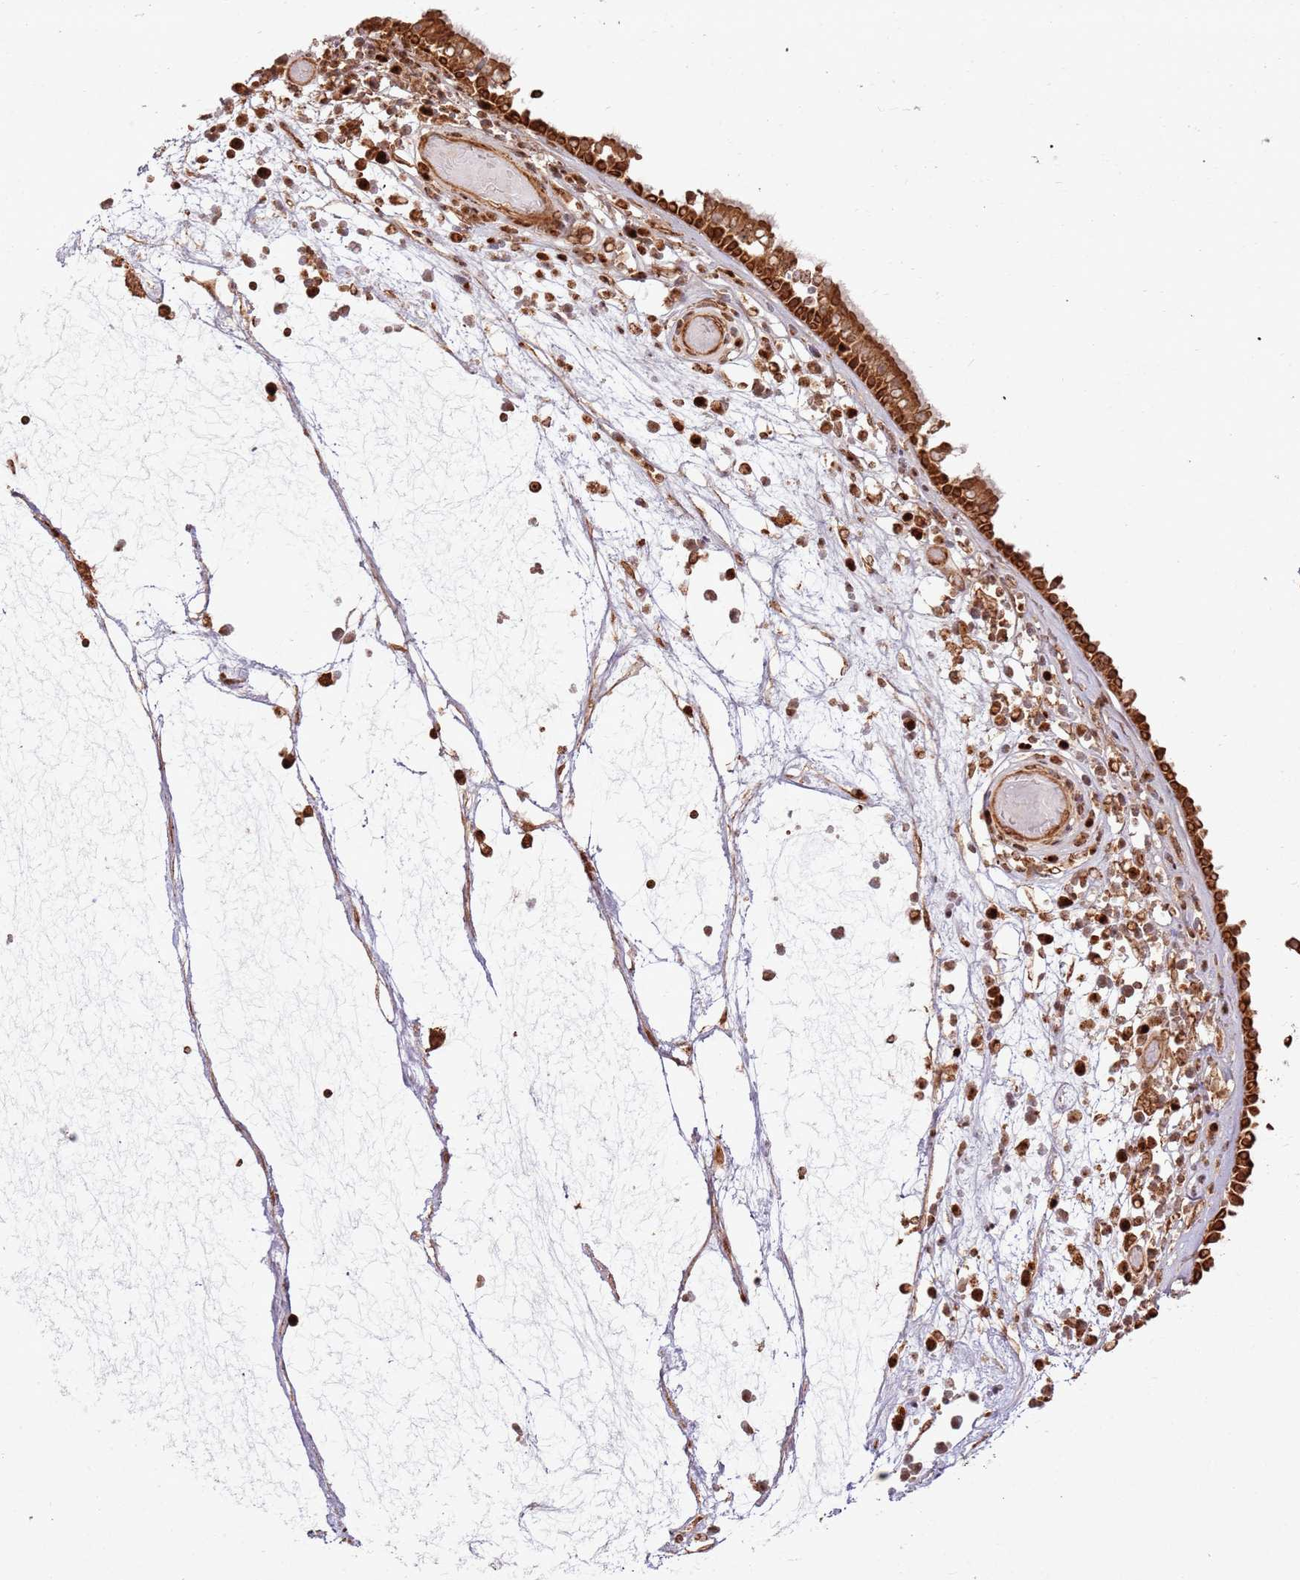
{"staining": {"intensity": "strong", "quantity": ">75%", "location": "cytoplasmic/membranous"}, "tissue": "nasopharynx", "cell_type": "Respiratory epithelial cells", "image_type": "normal", "snomed": [{"axis": "morphology", "description": "Normal tissue, NOS"}, {"axis": "morphology", "description": "Inflammation, NOS"}, {"axis": "topography", "description": "Nasopharynx"}], "caption": "Nasopharynx stained with DAB IHC demonstrates high levels of strong cytoplasmic/membranous expression in approximately >75% of respiratory epithelial cells. Using DAB (3,3'-diaminobenzidine) (brown) and hematoxylin (blue) stains, captured at high magnification using brightfield microscopy.", "gene": "TBC1D13", "patient": {"sex": "male", "age": 70}}